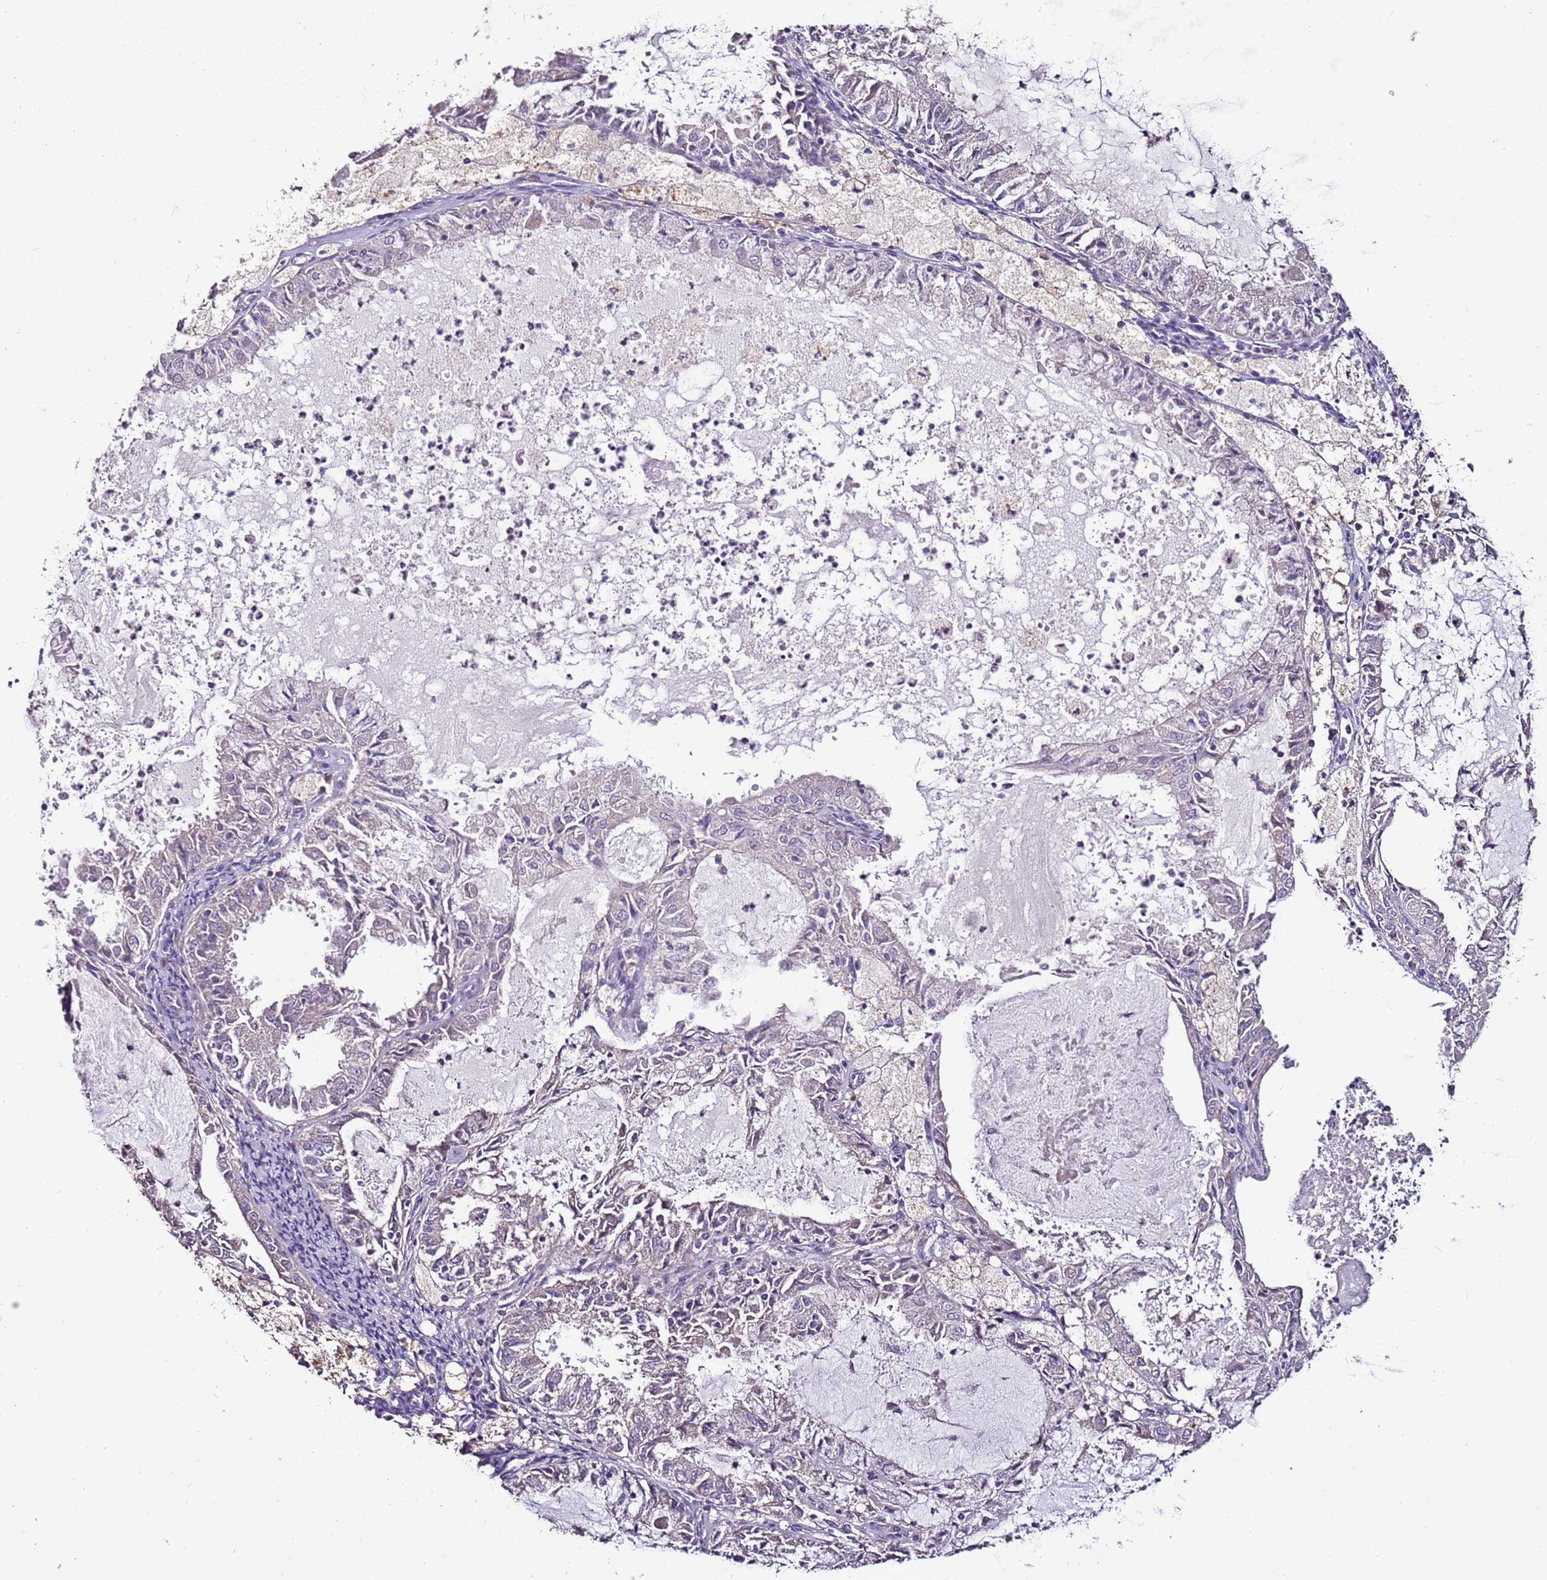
{"staining": {"intensity": "negative", "quantity": "none", "location": "none"}, "tissue": "endometrial cancer", "cell_type": "Tumor cells", "image_type": "cancer", "snomed": [{"axis": "morphology", "description": "Adenocarcinoma, NOS"}, {"axis": "topography", "description": "Endometrium"}], "caption": "This histopathology image is of adenocarcinoma (endometrial) stained with IHC to label a protein in brown with the nuclei are counter-stained blue. There is no expression in tumor cells.", "gene": "FAM20A", "patient": {"sex": "female", "age": 57}}